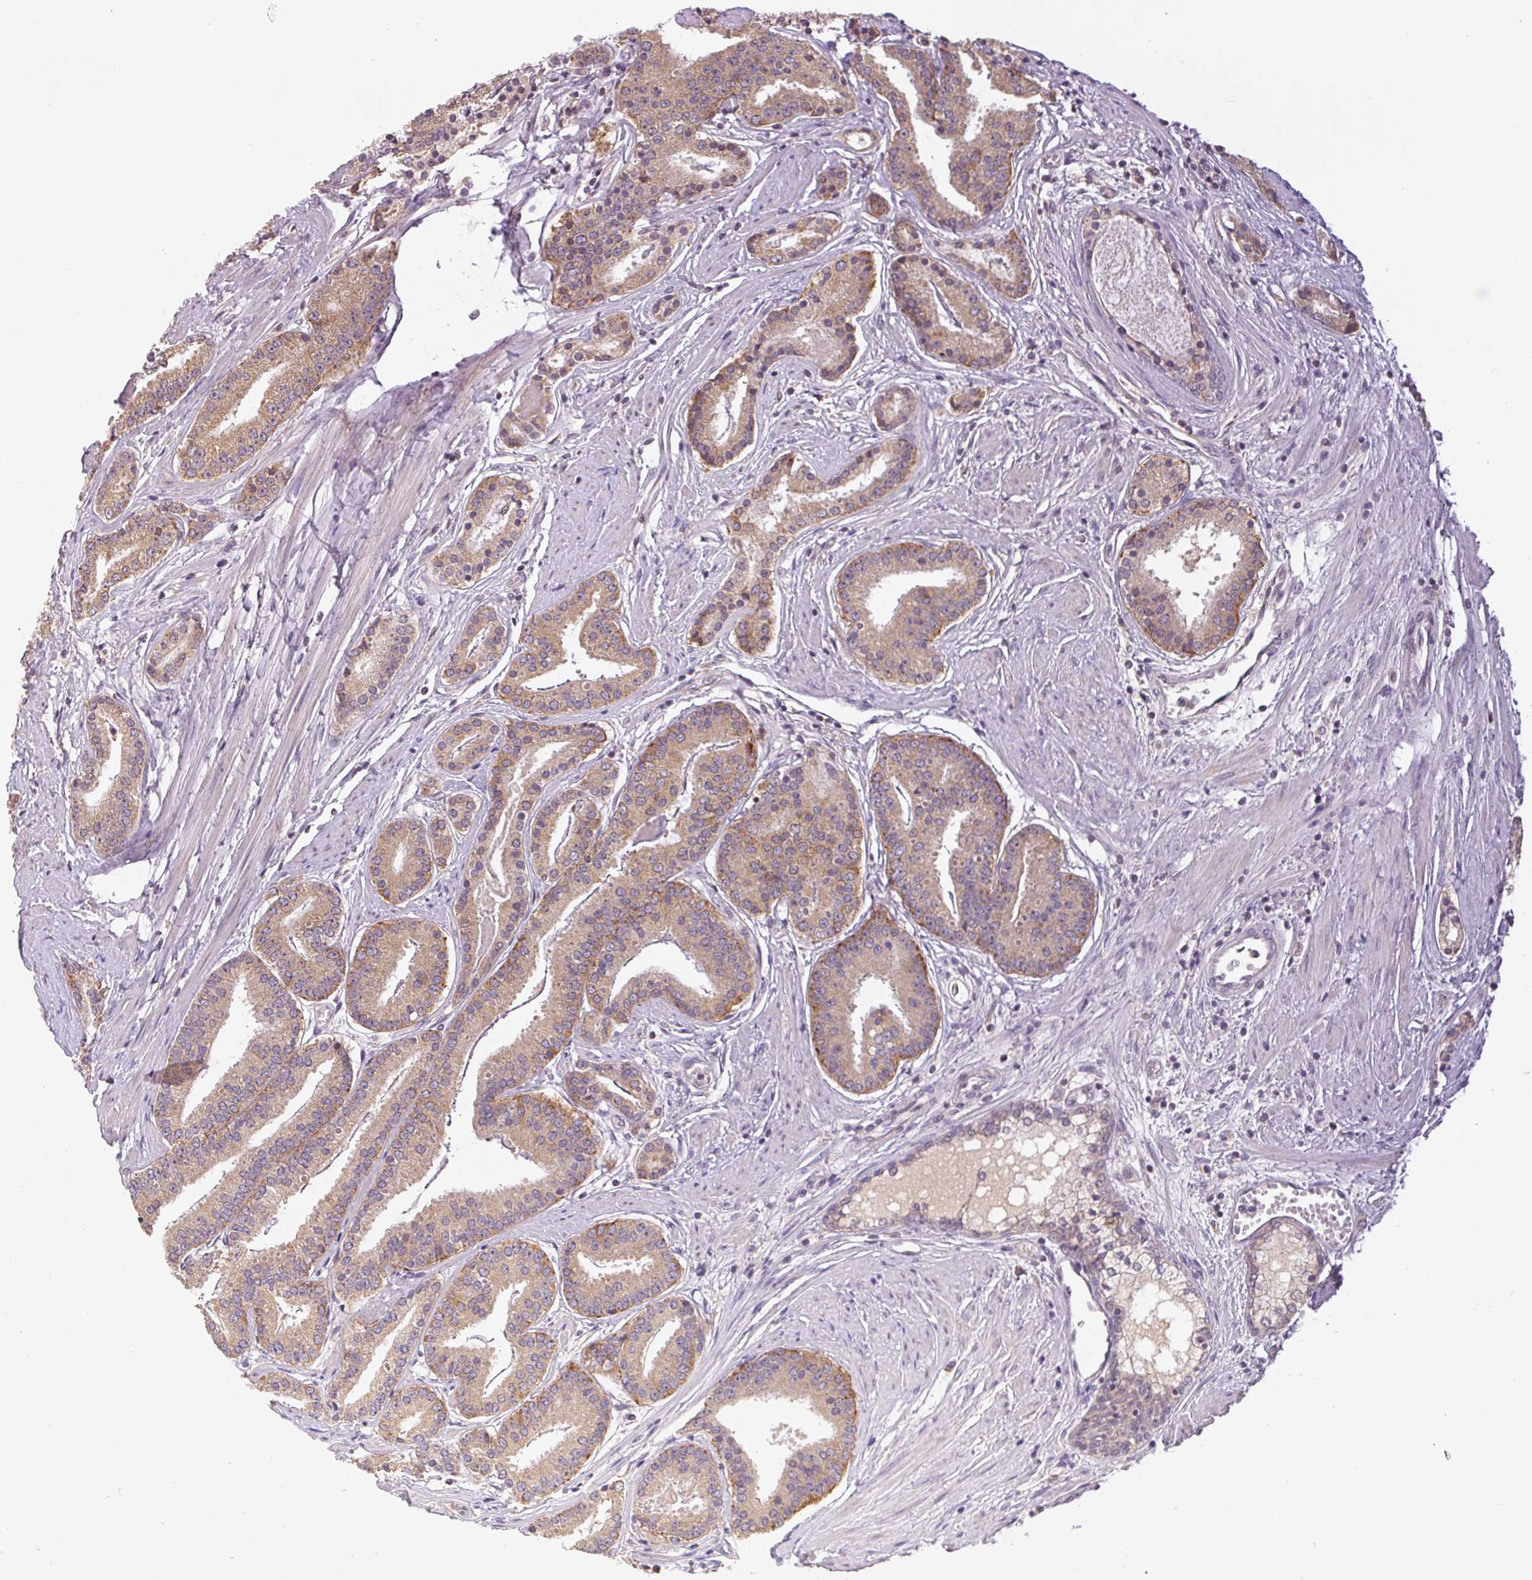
{"staining": {"intensity": "weak", "quantity": ">75%", "location": "cytoplasmic/membranous"}, "tissue": "prostate cancer", "cell_type": "Tumor cells", "image_type": "cancer", "snomed": [{"axis": "morphology", "description": "Adenocarcinoma, High grade"}, {"axis": "topography", "description": "Prostate"}], "caption": "Immunohistochemical staining of human high-grade adenocarcinoma (prostate) reveals low levels of weak cytoplasmic/membranous protein expression in approximately >75% of tumor cells.", "gene": "SEZ6L2", "patient": {"sex": "male", "age": 63}}